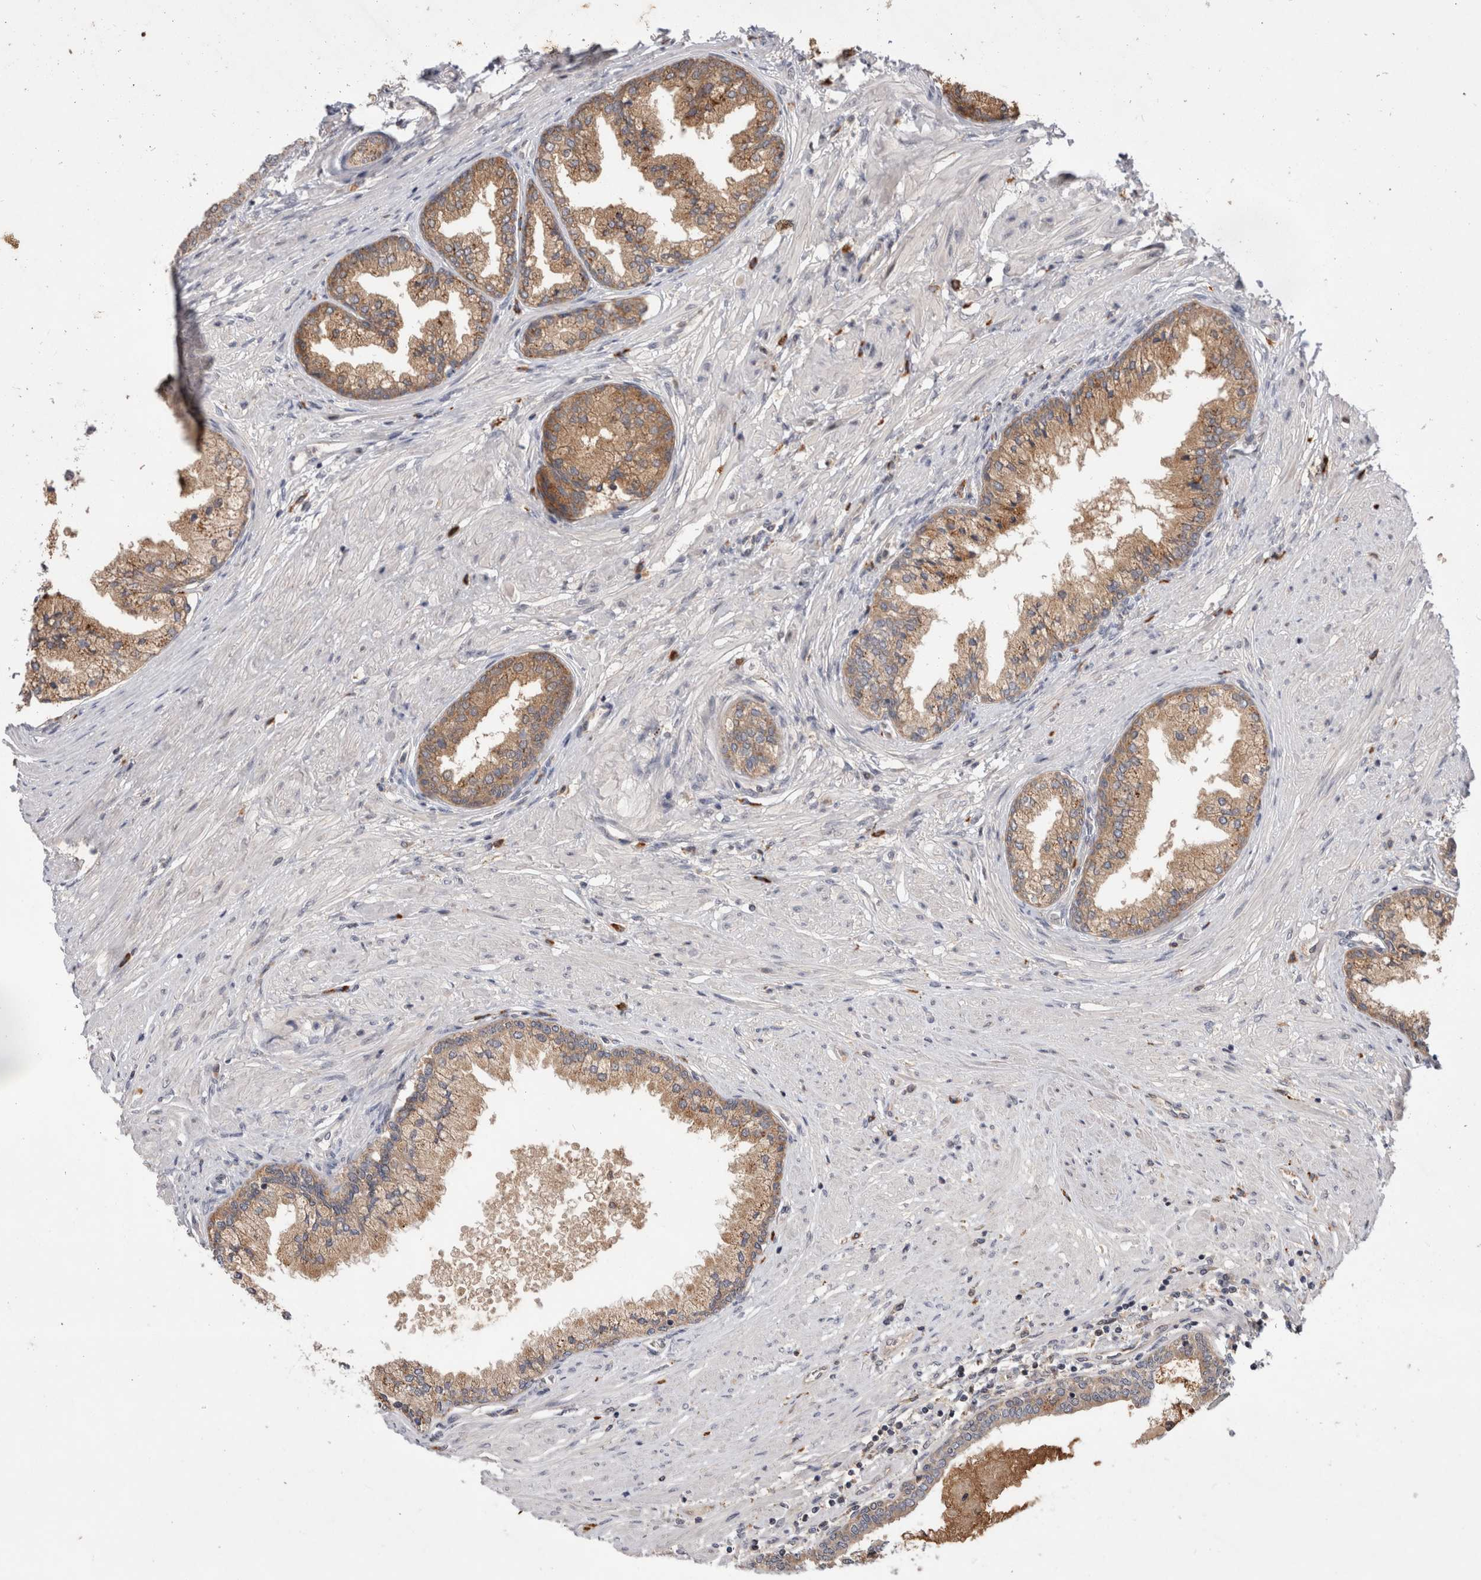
{"staining": {"intensity": "moderate", "quantity": ">75%", "location": "cytoplasmic/membranous"}, "tissue": "prostate cancer", "cell_type": "Tumor cells", "image_type": "cancer", "snomed": [{"axis": "morphology", "description": "Adenocarcinoma, High grade"}, {"axis": "topography", "description": "Prostate"}], "caption": "Human prostate cancer stained with a brown dye demonstrates moderate cytoplasmic/membranous positive positivity in approximately >75% of tumor cells.", "gene": "MRPL37", "patient": {"sex": "male", "age": 61}}